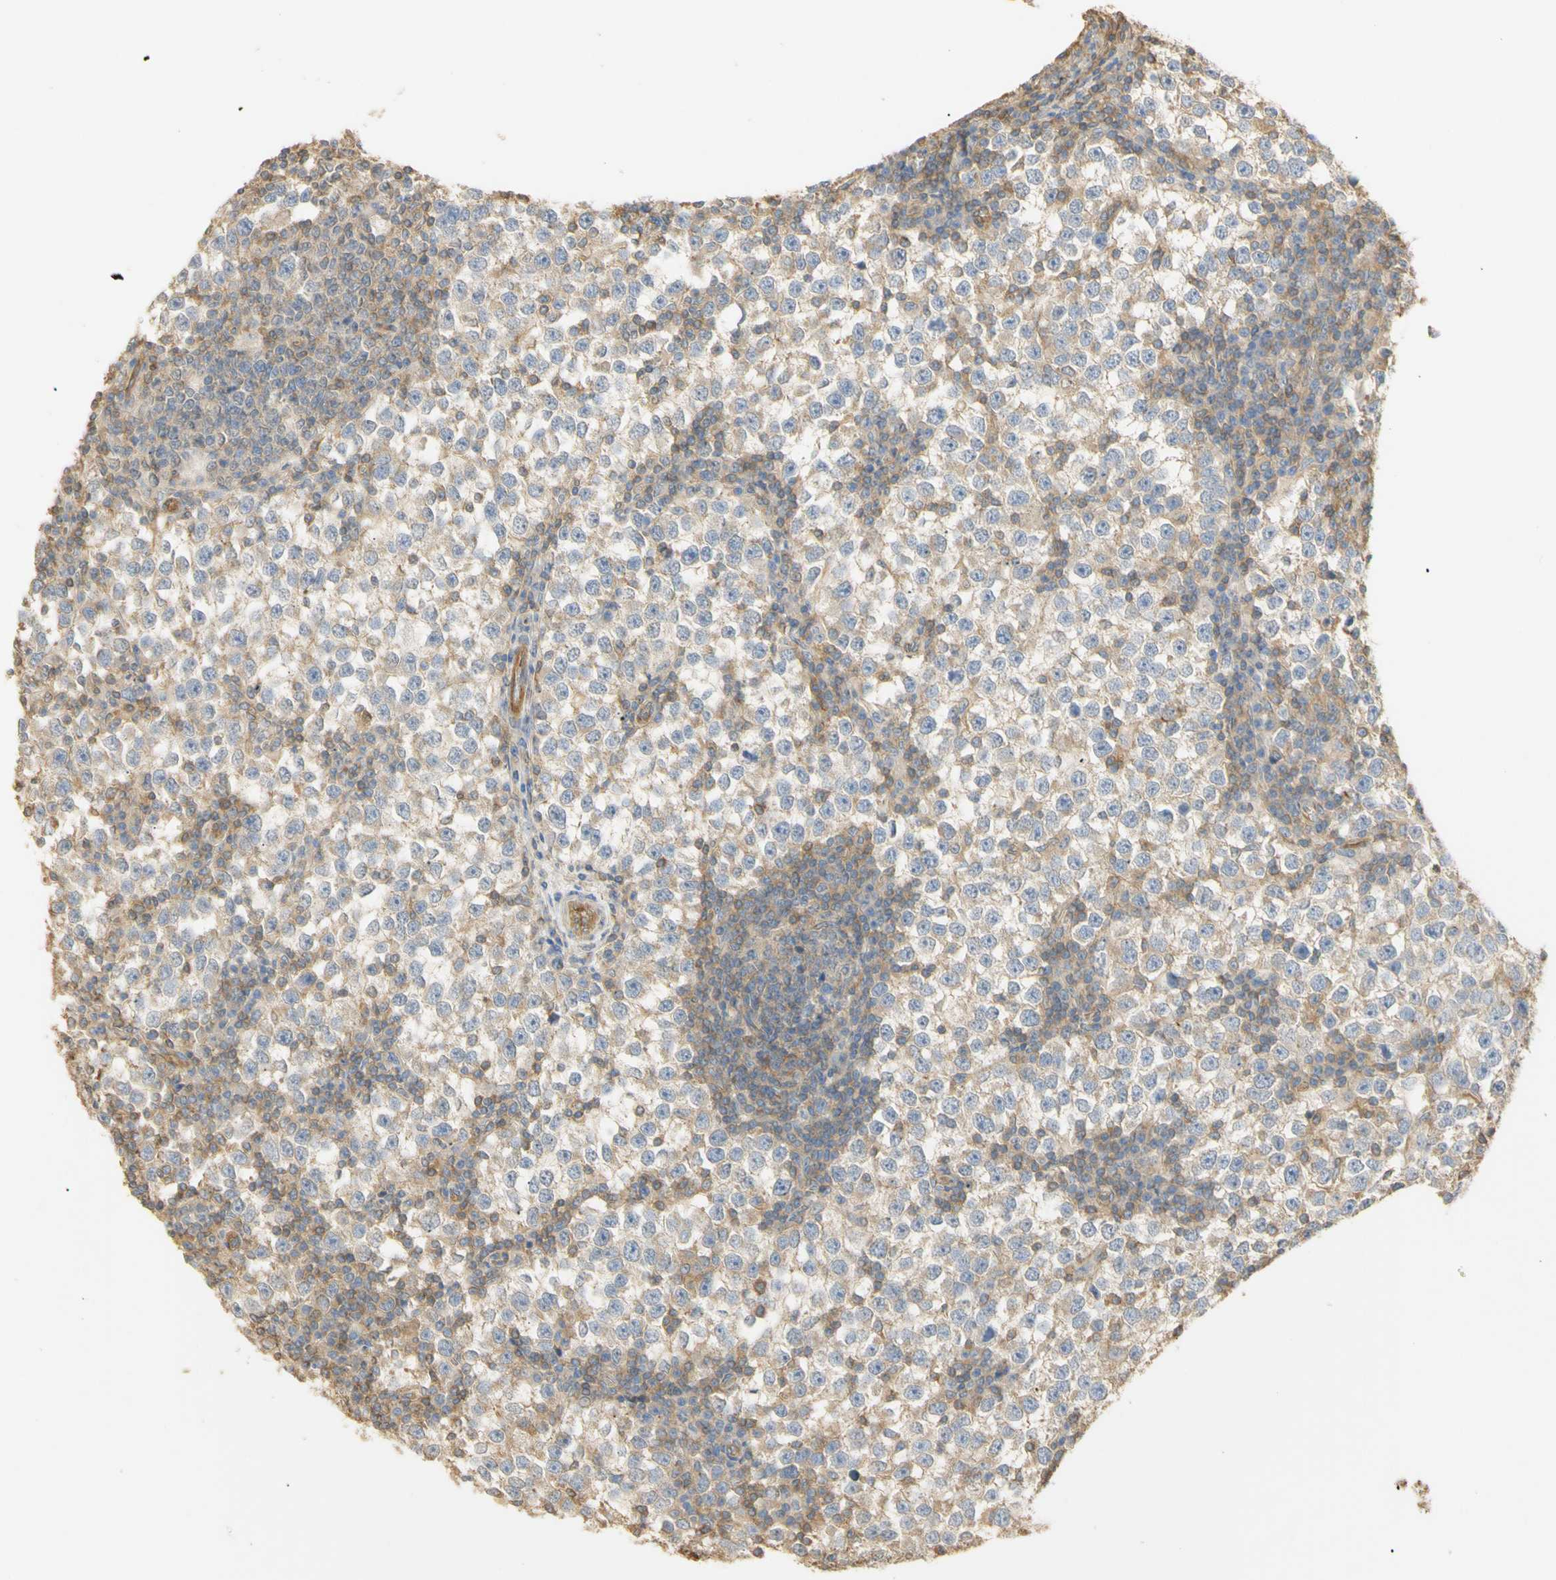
{"staining": {"intensity": "negative", "quantity": "none", "location": "none"}, "tissue": "testis cancer", "cell_type": "Tumor cells", "image_type": "cancer", "snomed": [{"axis": "morphology", "description": "Seminoma, NOS"}, {"axis": "topography", "description": "Testis"}], "caption": "Tumor cells are negative for brown protein staining in testis cancer. (DAB (3,3'-diaminobenzidine) immunohistochemistry (IHC) with hematoxylin counter stain).", "gene": "KCNE4", "patient": {"sex": "male", "age": 65}}